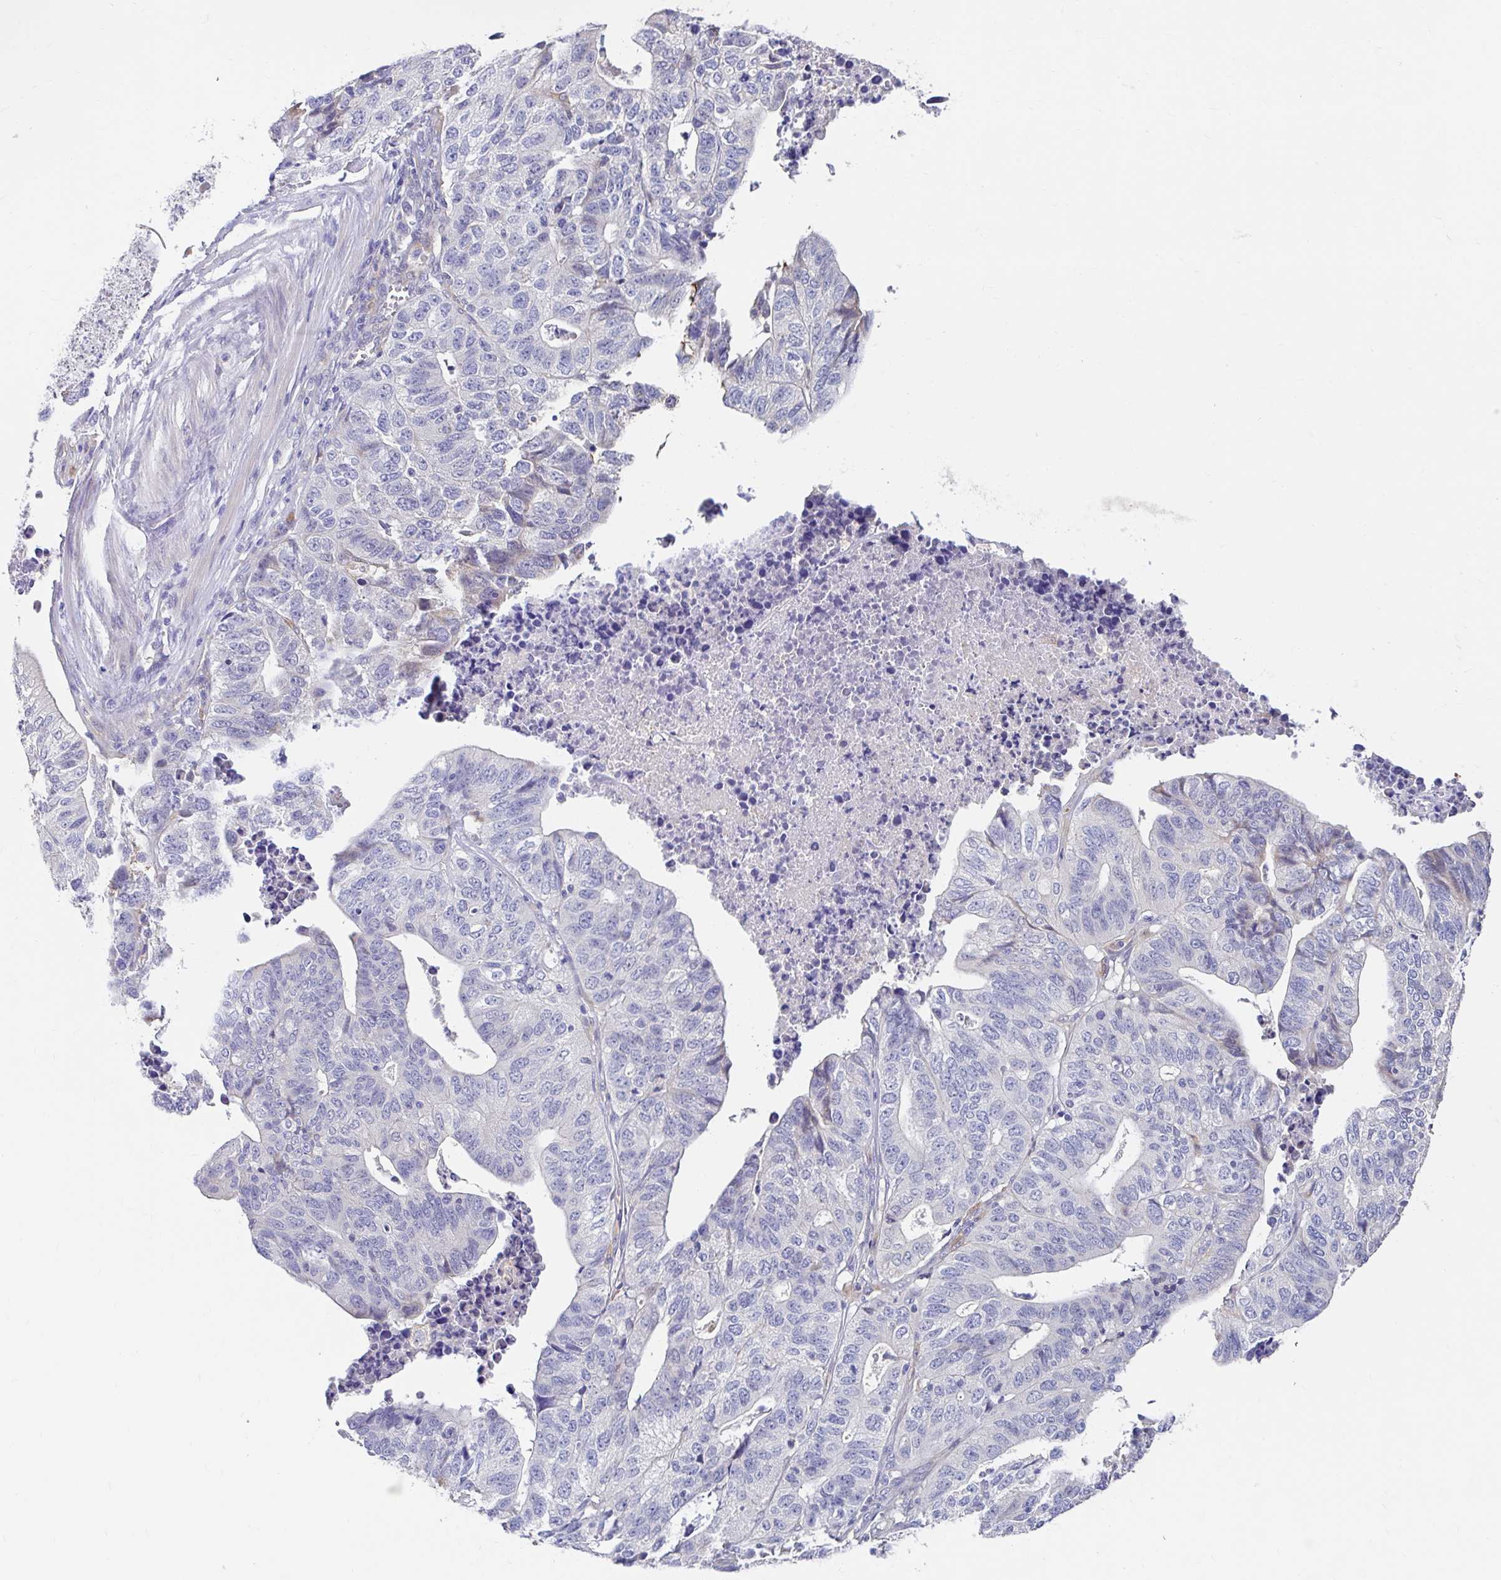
{"staining": {"intensity": "negative", "quantity": "none", "location": "none"}, "tissue": "stomach cancer", "cell_type": "Tumor cells", "image_type": "cancer", "snomed": [{"axis": "morphology", "description": "Adenocarcinoma, NOS"}, {"axis": "topography", "description": "Stomach, upper"}], "caption": "Immunohistochemical staining of stomach cancer (adenocarcinoma) reveals no significant expression in tumor cells.", "gene": "ZNF33A", "patient": {"sex": "female", "age": 67}}